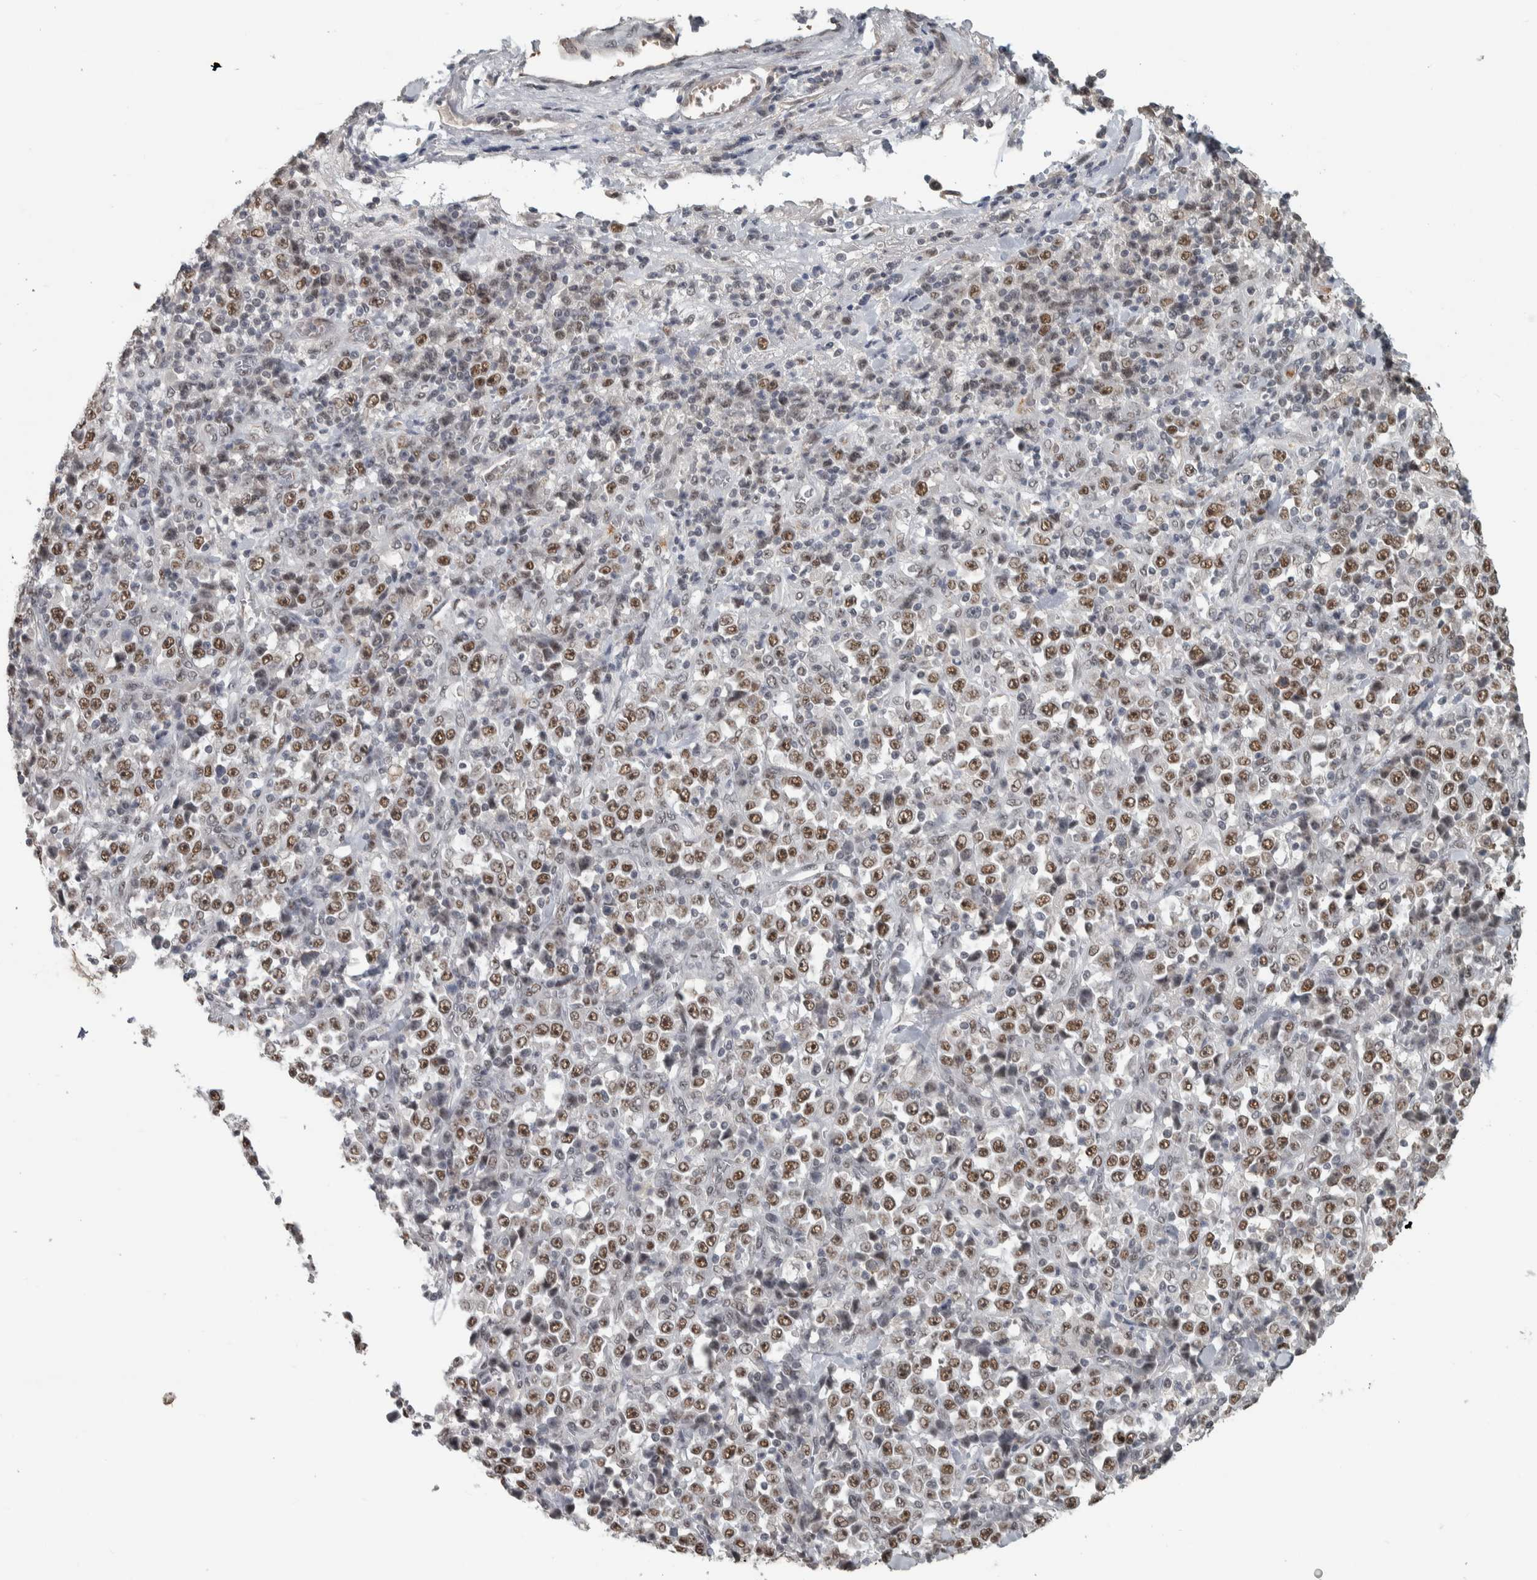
{"staining": {"intensity": "moderate", "quantity": ">75%", "location": "nuclear"}, "tissue": "stomach cancer", "cell_type": "Tumor cells", "image_type": "cancer", "snomed": [{"axis": "morphology", "description": "Normal tissue, NOS"}, {"axis": "morphology", "description": "Adenocarcinoma, NOS"}, {"axis": "topography", "description": "Stomach, upper"}, {"axis": "topography", "description": "Stomach"}], "caption": "Immunohistochemistry (IHC) staining of stomach cancer, which exhibits medium levels of moderate nuclear positivity in about >75% of tumor cells indicating moderate nuclear protein expression. The staining was performed using DAB (3,3'-diaminobenzidine) (brown) for protein detection and nuclei were counterstained in hematoxylin (blue).", "gene": "DDX42", "patient": {"sex": "male", "age": 59}}